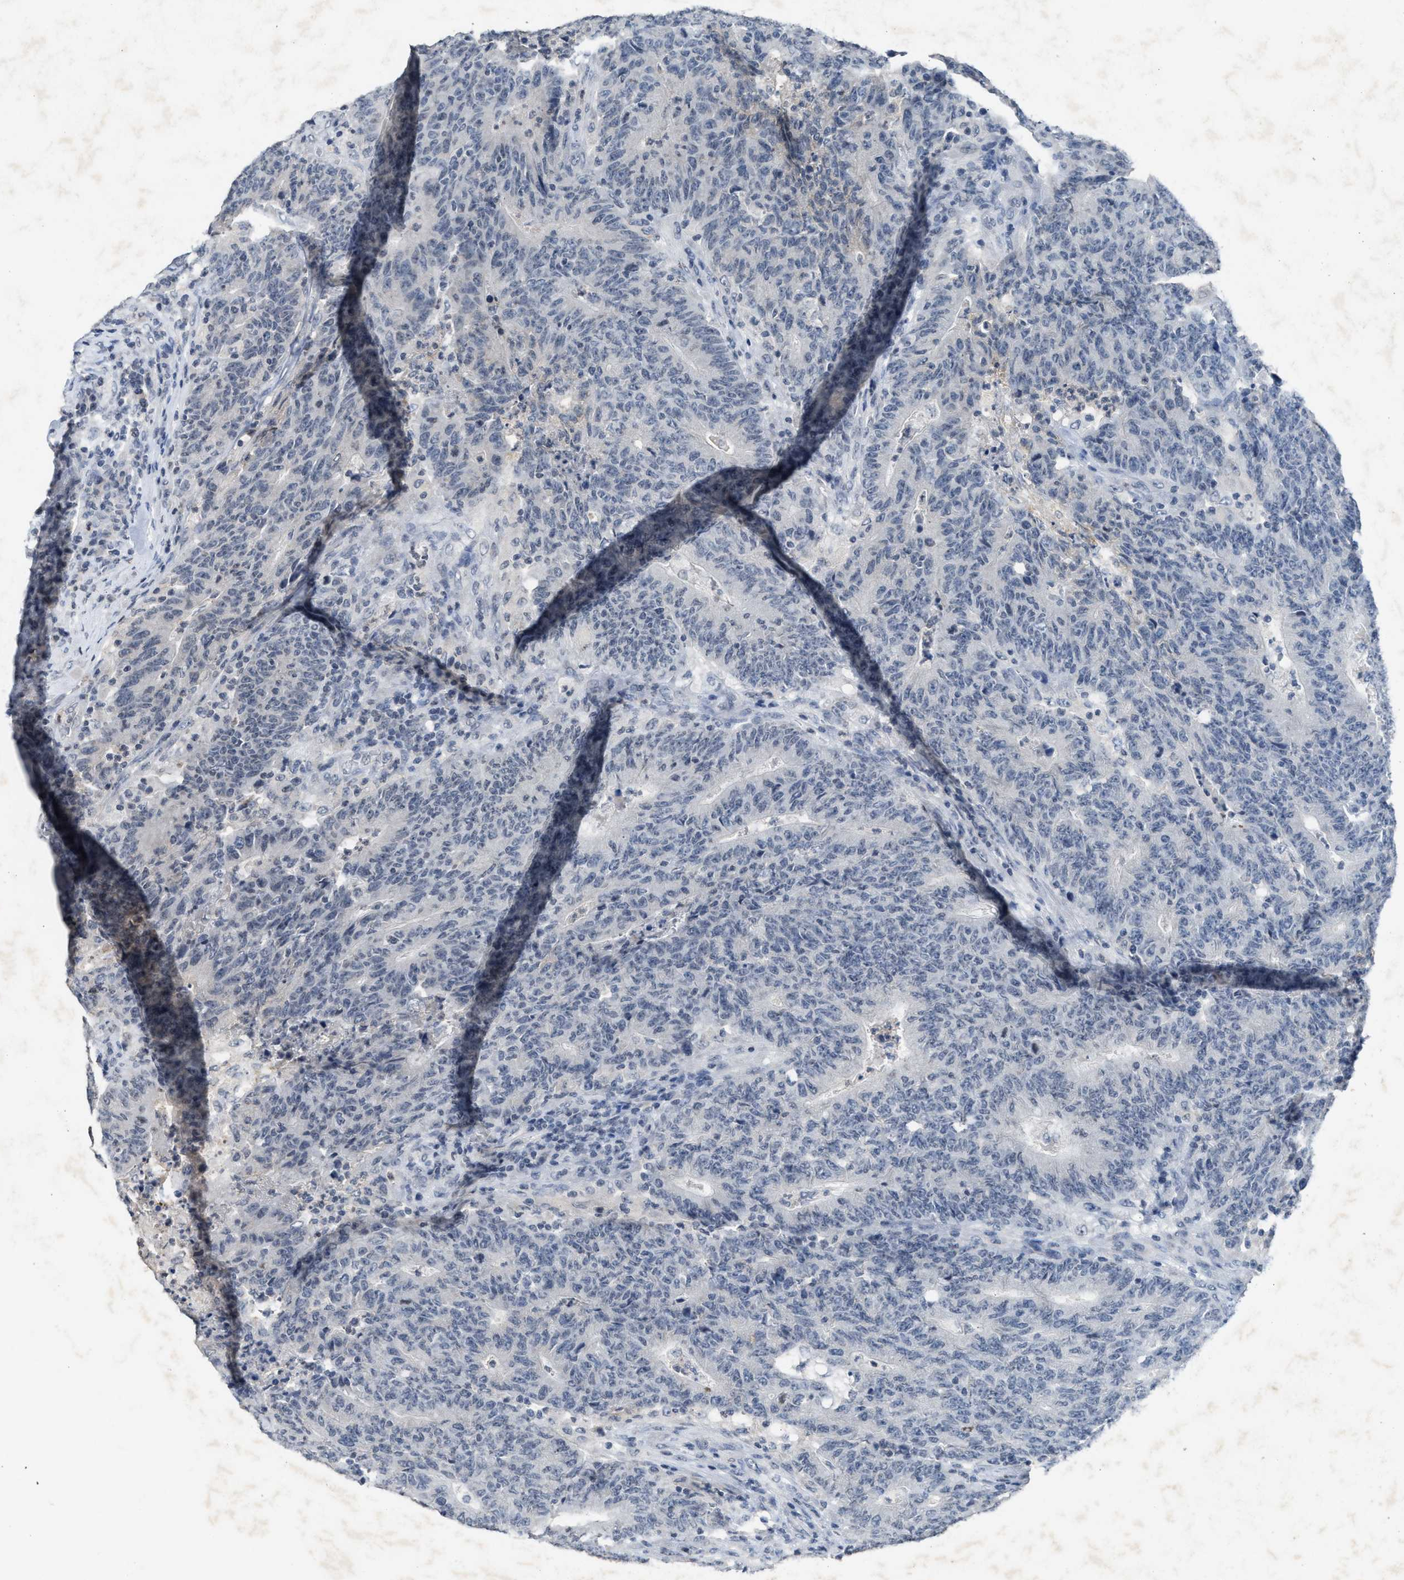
{"staining": {"intensity": "negative", "quantity": "none", "location": "none"}, "tissue": "colorectal cancer", "cell_type": "Tumor cells", "image_type": "cancer", "snomed": [{"axis": "morphology", "description": "Normal tissue, NOS"}, {"axis": "morphology", "description": "Adenocarcinoma, NOS"}, {"axis": "topography", "description": "Colon"}], "caption": "Immunohistochemical staining of colorectal cancer (adenocarcinoma) shows no significant expression in tumor cells.", "gene": "SLC5A5", "patient": {"sex": "female", "age": 75}}